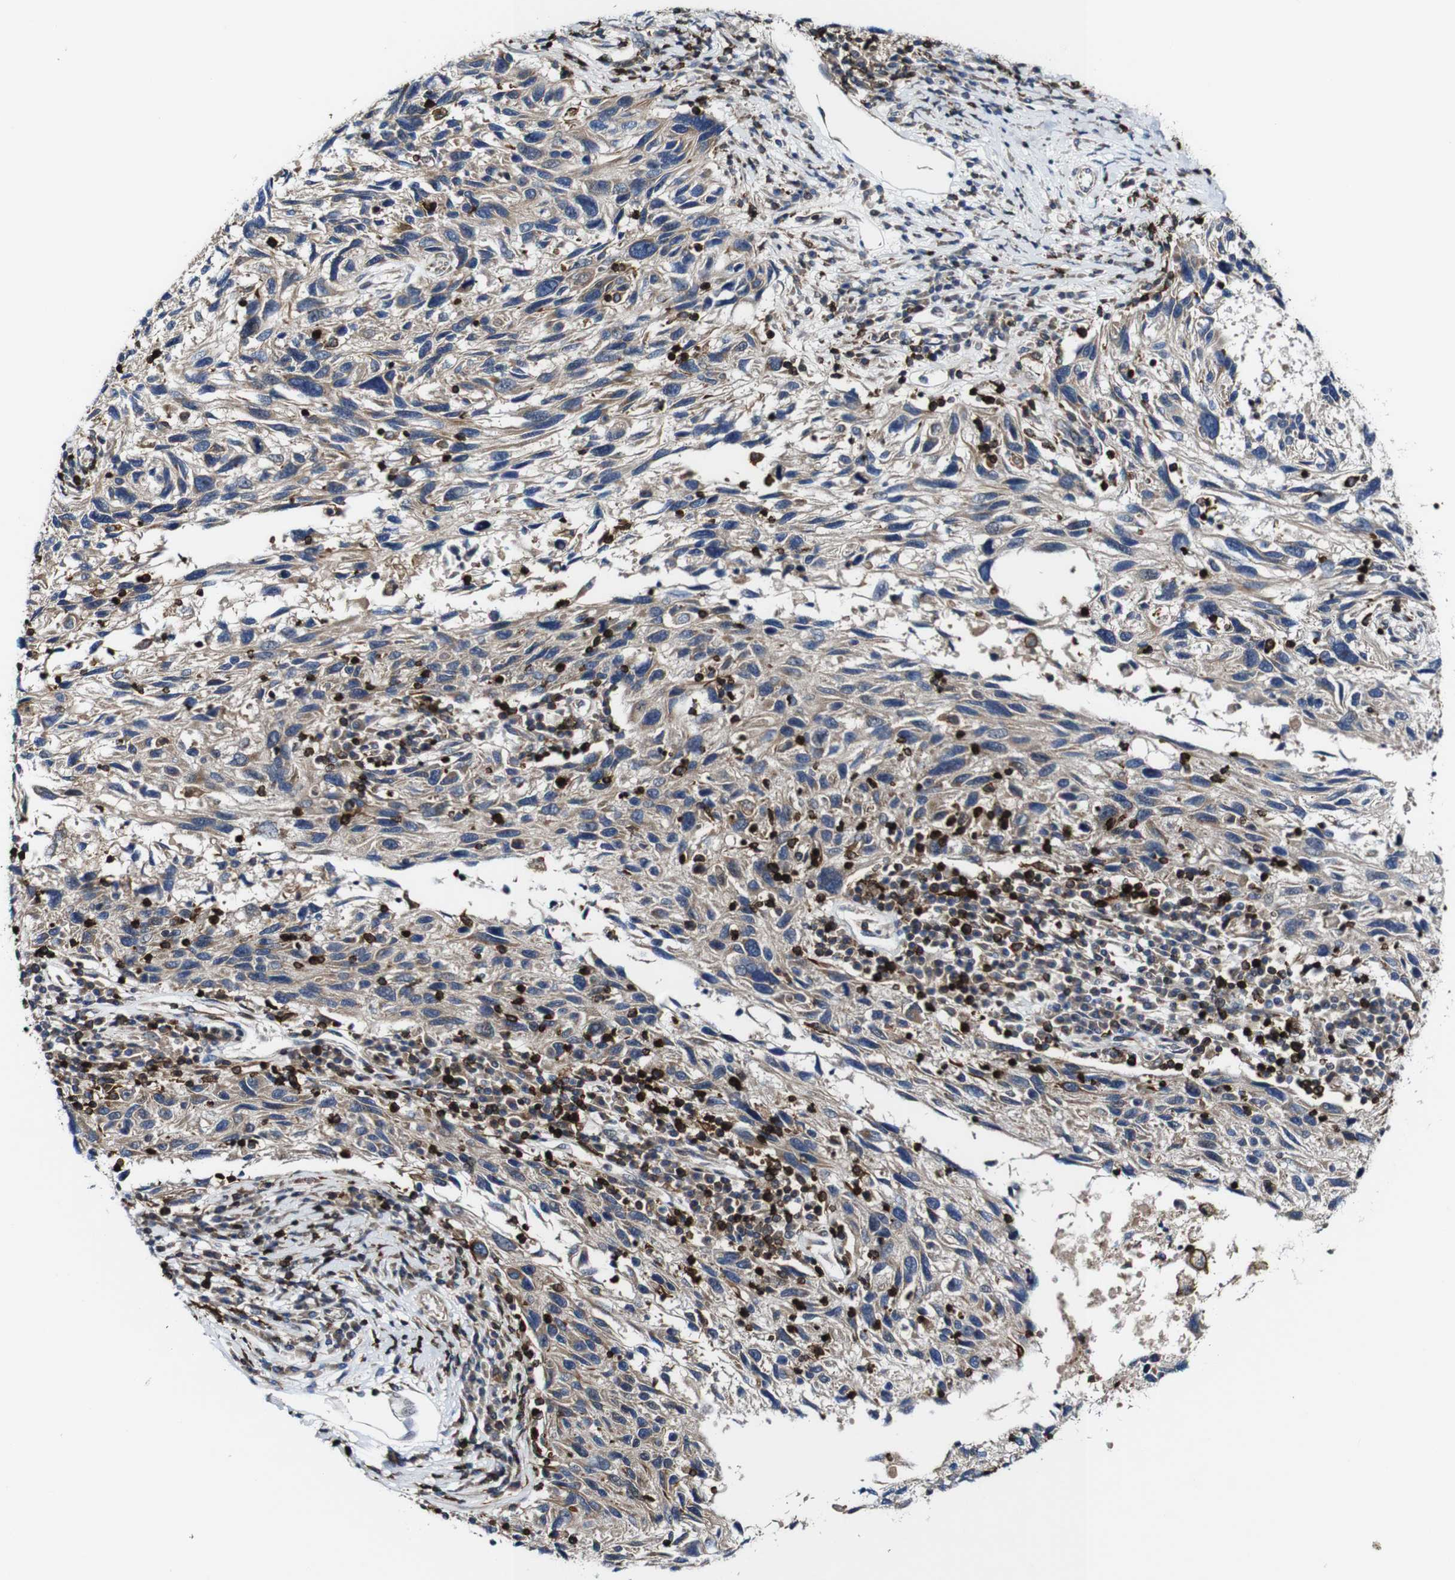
{"staining": {"intensity": "weak", "quantity": ">75%", "location": "cytoplasmic/membranous"}, "tissue": "melanoma", "cell_type": "Tumor cells", "image_type": "cancer", "snomed": [{"axis": "morphology", "description": "Malignant melanoma, NOS"}, {"axis": "topography", "description": "Skin"}], "caption": "Immunohistochemical staining of melanoma shows low levels of weak cytoplasmic/membranous staining in about >75% of tumor cells.", "gene": "JAK2", "patient": {"sex": "male", "age": 53}}